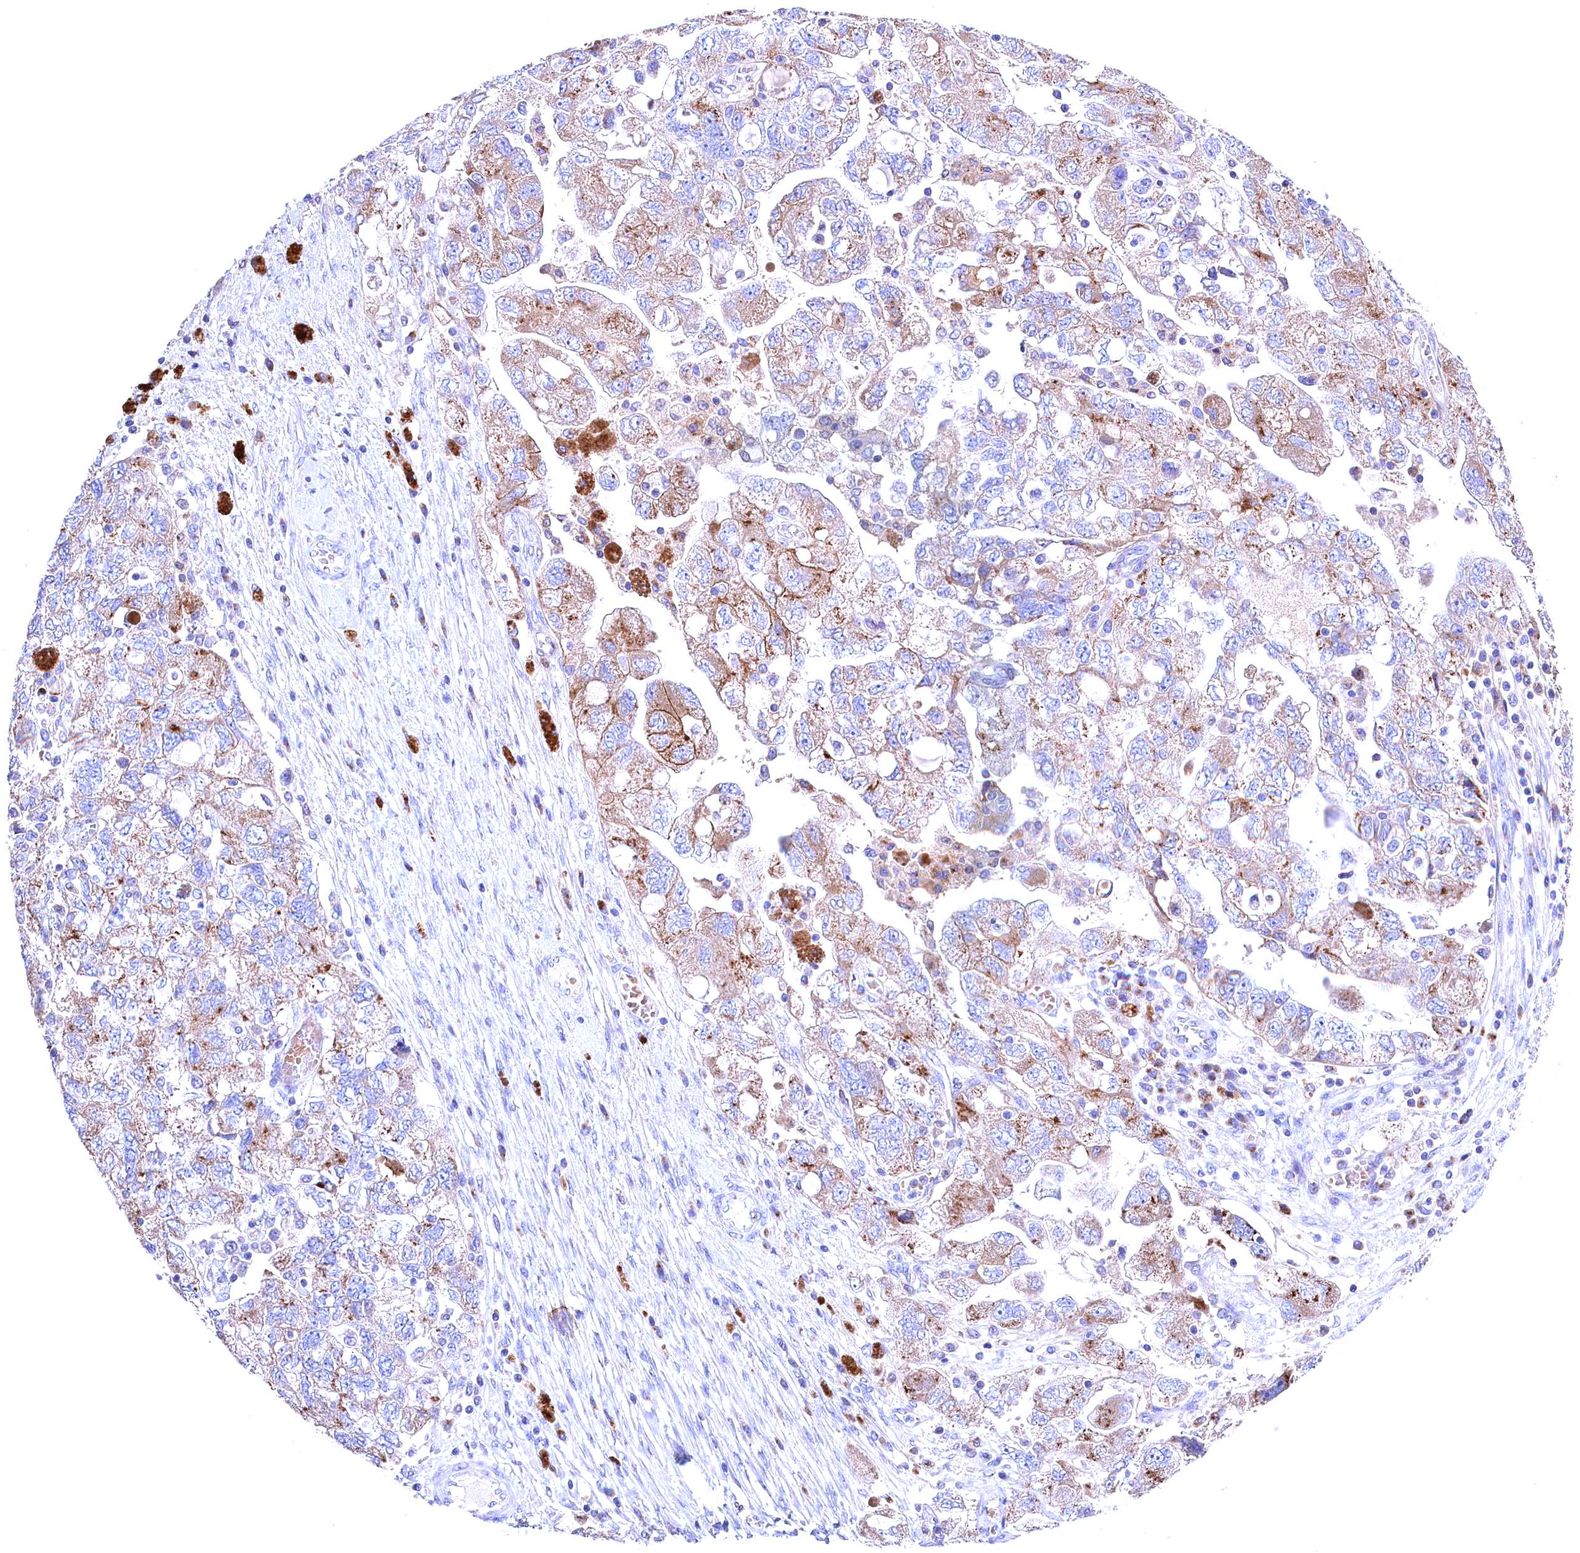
{"staining": {"intensity": "moderate", "quantity": "25%-75%", "location": "cytoplasmic/membranous"}, "tissue": "ovarian cancer", "cell_type": "Tumor cells", "image_type": "cancer", "snomed": [{"axis": "morphology", "description": "Carcinoma, NOS"}, {"axis": "morphology", "description": "Cystadenocarcinoma, serous, NOS"}, {"axis": "topography", "description": "Ovary"}], "caption": "Protein expression by immunohistochemistry (IHC) demonstrates moderate cytoplasmic/membranous staining in about 25%-75% of tumor cells in carcinoma (ovarian).", "gene": "GPR108", "patient": {"sex": "female", "age": 69}}